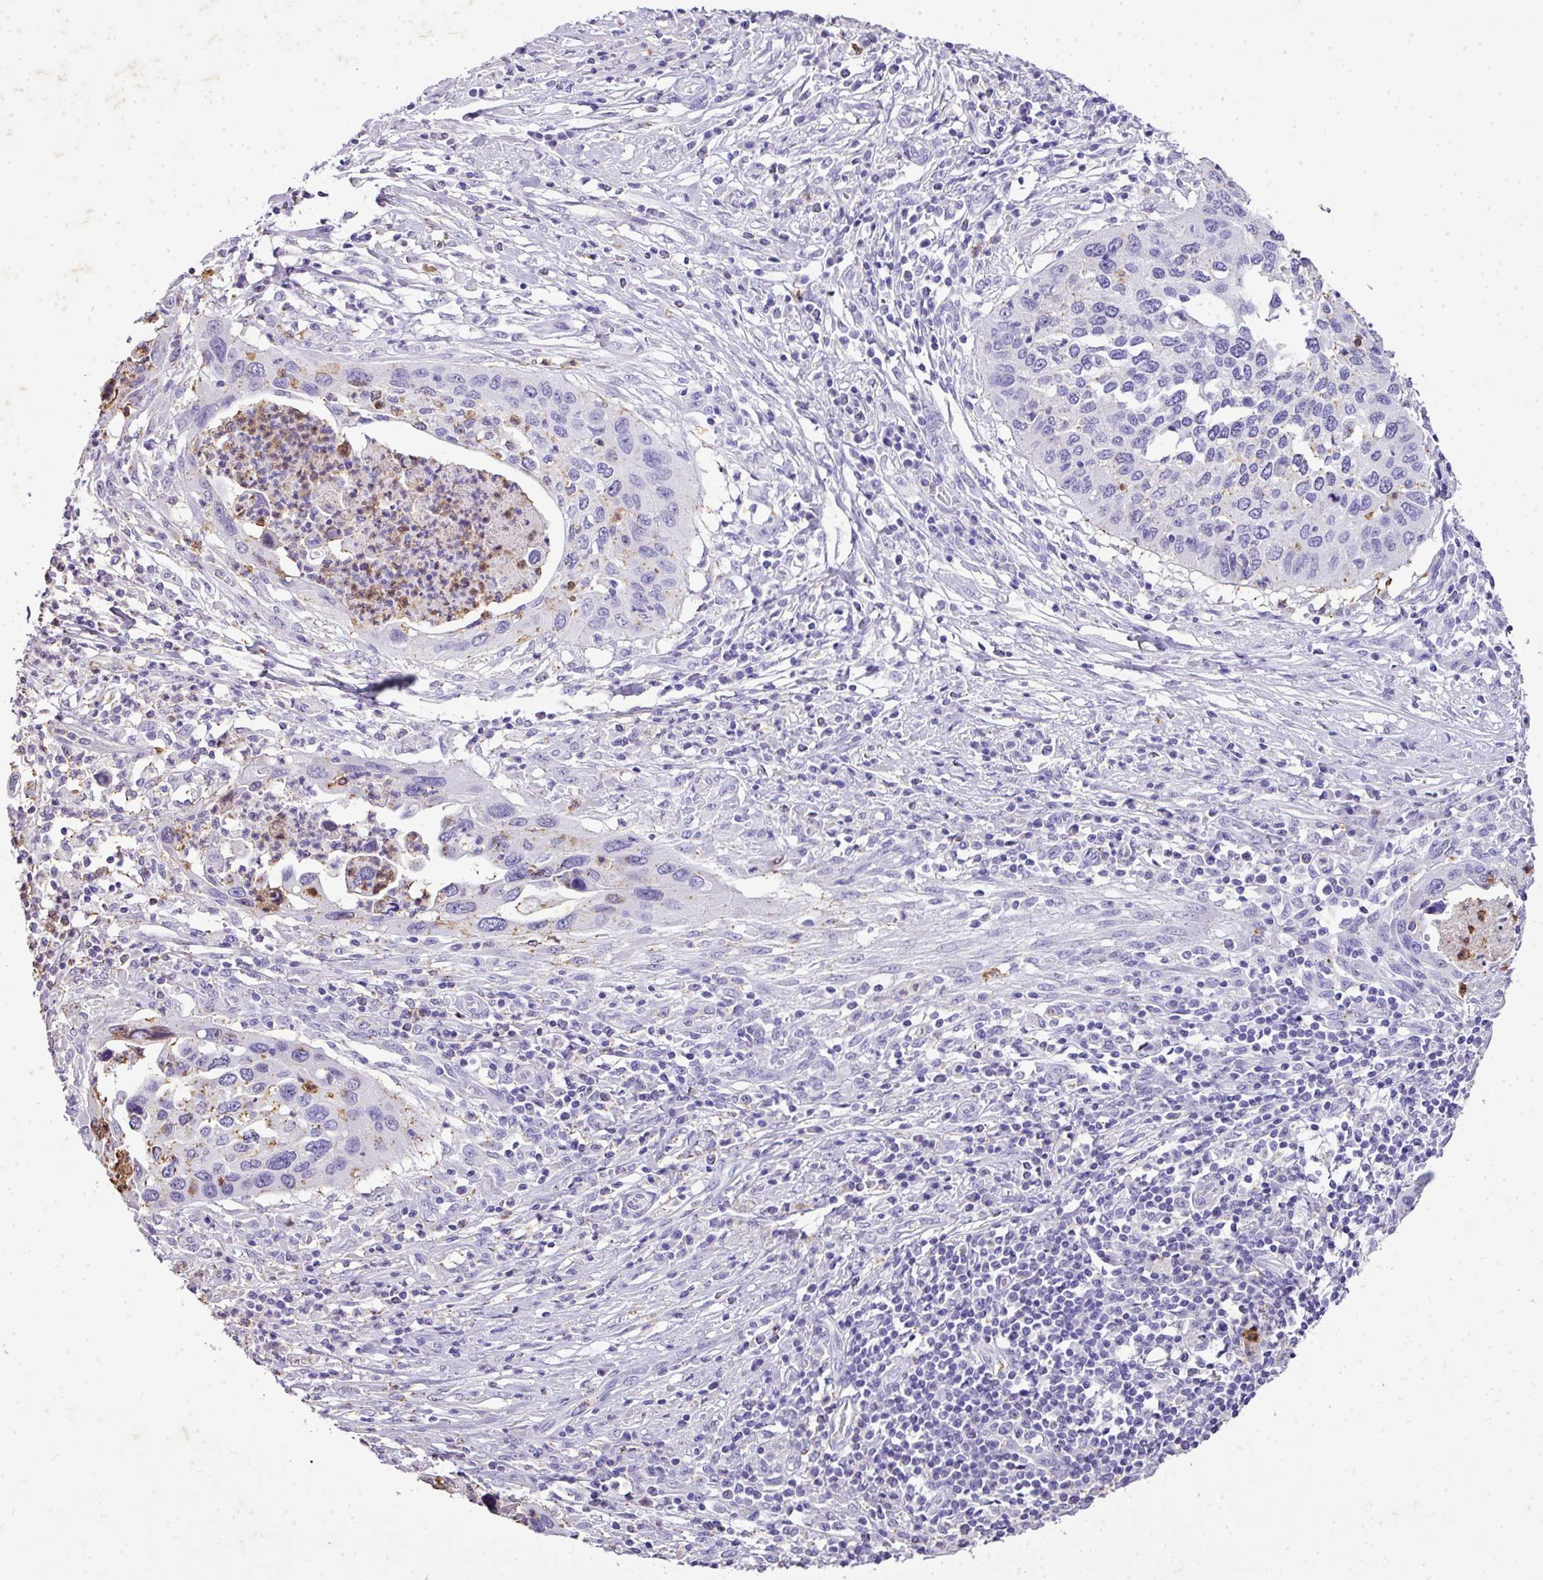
{"staining": {"intensity": "weak", "quantity": "<25%", "location": "cytoplasmic/membranous"}, "tissue": "cervical cancer", "cell_type": "Tumor cells", "image_type": "cancer", "snomed": [{"axis": "morphology", "description": "Squamous cell carcinoma, NOS"}, {"axis": "topography", "description": "Cervix"}], "caption": "Protein analysis of squamous cell carcinoma (cervical) reveals no significant expression in tumor cells. Nuclei are stained in blue.", "gene": "KCNJ11", "patient": {"sex": "female", "age": 38}}